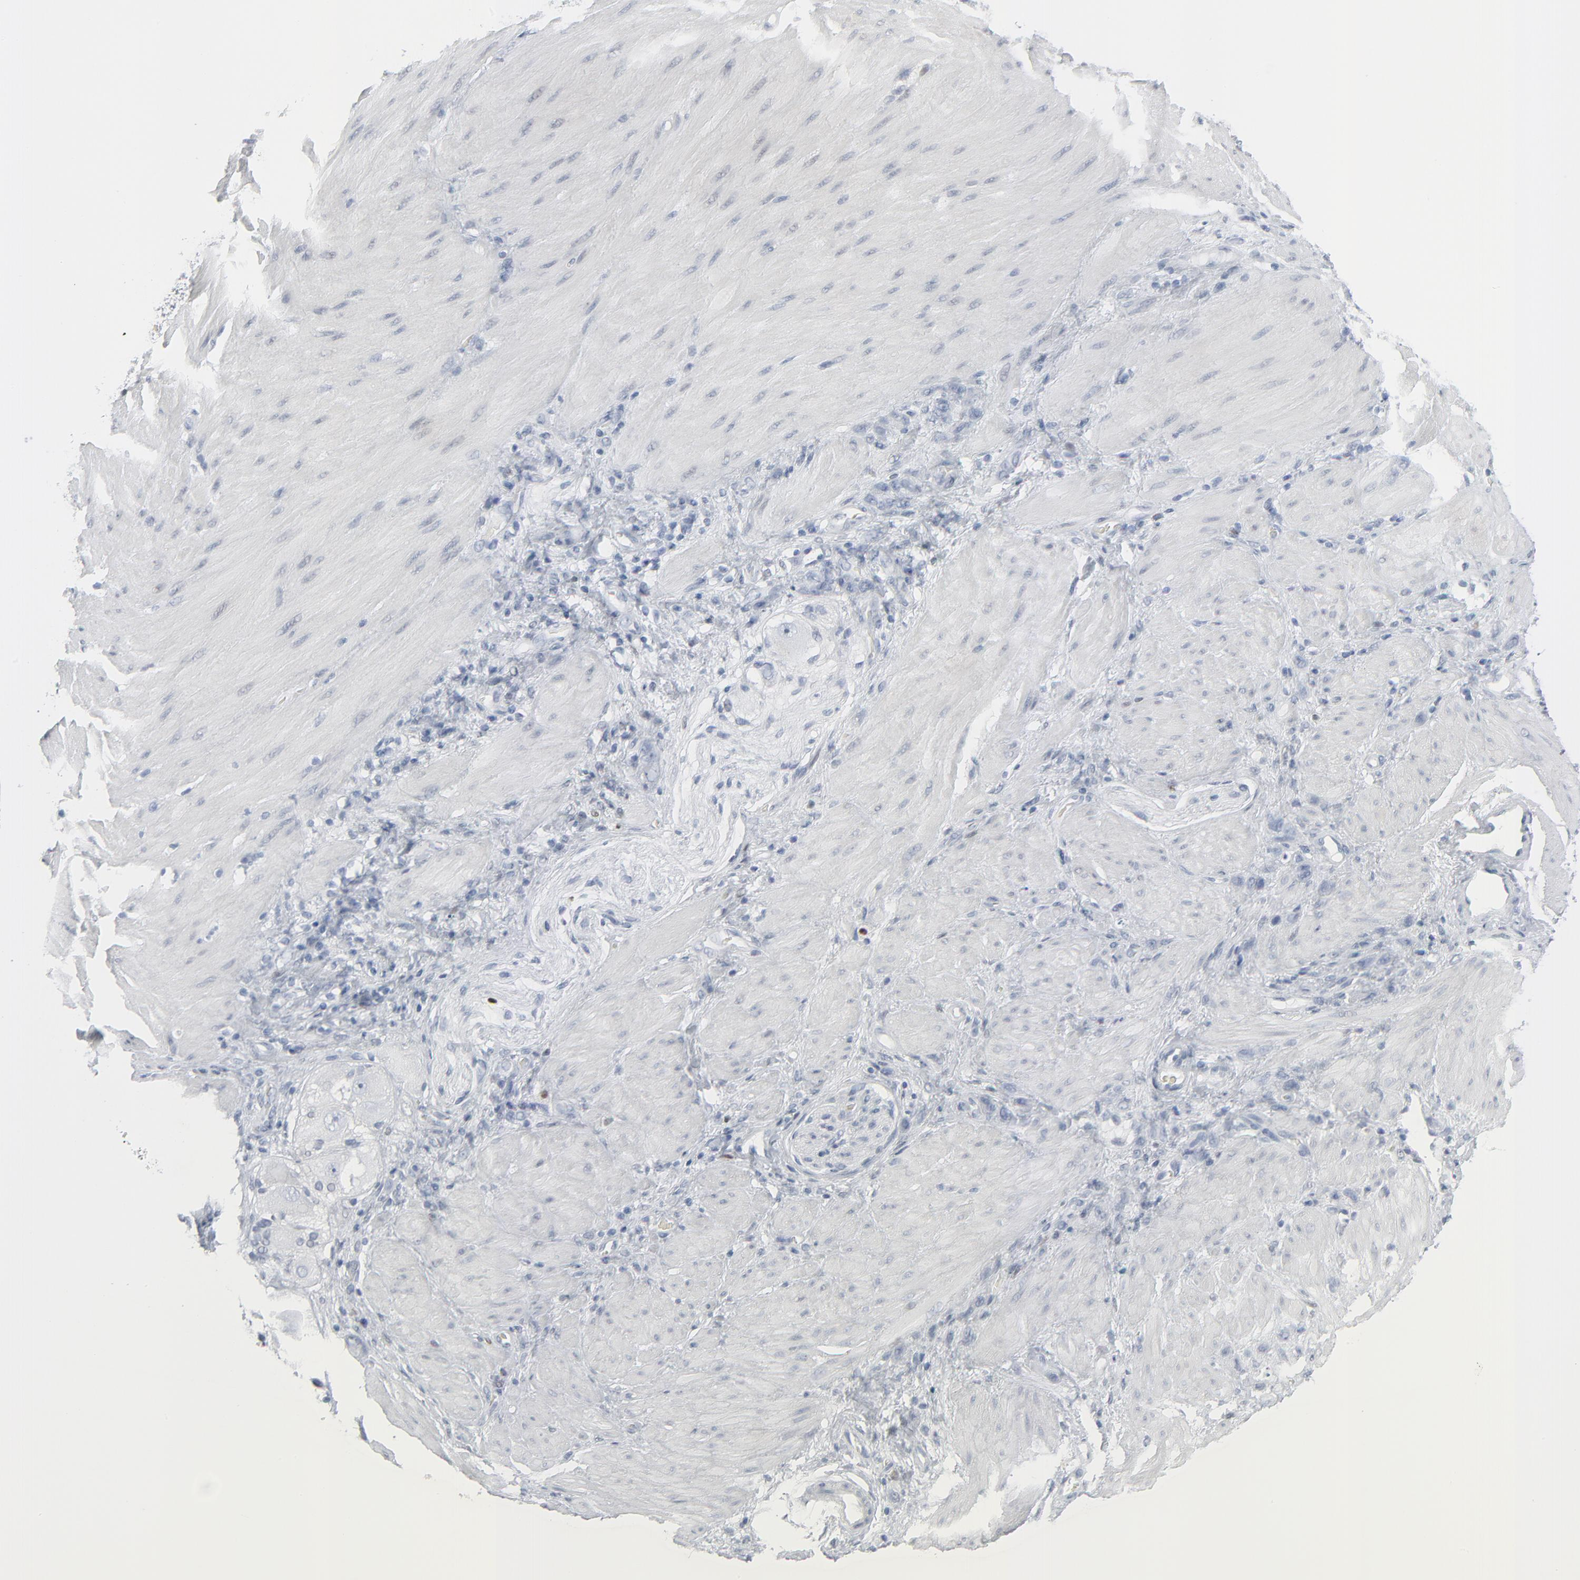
{"staining": {"intensity": "negative", "quantity": "none", "location": "none"}, "tissue": "stomach cancer", "cell_type": "Tumor cells", "image_type": "cancer", "snomed": [{"axis": "morphology", "description": "Normal tissue, NOS"}, {"axis": "morphology", "description": "Adenocarcinoma, NOS"}, {"axis": "topography", "description": "Stomach"}], "caption": "Immunohistochemical staining of stomach cancer shows no significant staining in tumor cells. (Brightfield microscopy of DAB immunohistochemistry (IHC) at high magnification).", "gene": "MITF", "patient": {"sex": "male", "age": 82}}